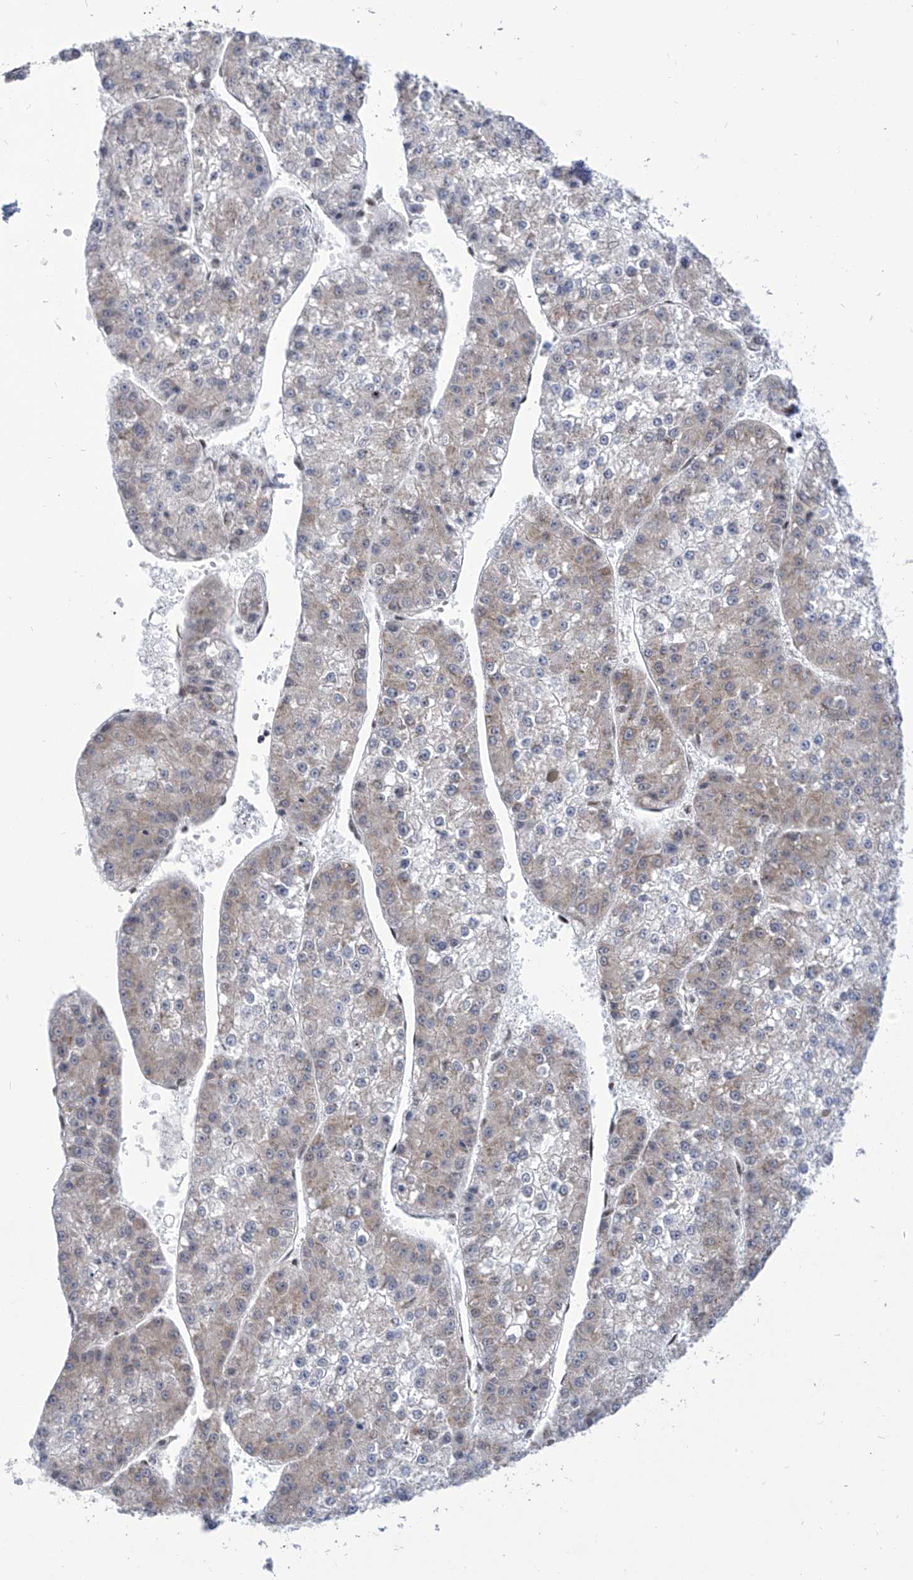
{"staining": {"intensity": "negative", "quantity": "none", "location": "none"}, "tissue": "liver cancer", "cell_type": "Tumor cells", "image_type": "cancer", "snomed": [{"axis": "morphology", "description": "Carcinoma, Hepatocellular, NOS"}, {"axis": "topography", "description": "Liver"}], "caption": "Tumor cells show no significant staining in liver cancer (hepatocellular carcinoma). (DAB immunohistochemistry (IHC), high magnification).", "gene": "CEP290", "patient": {"sex": "female", "age": 73}}